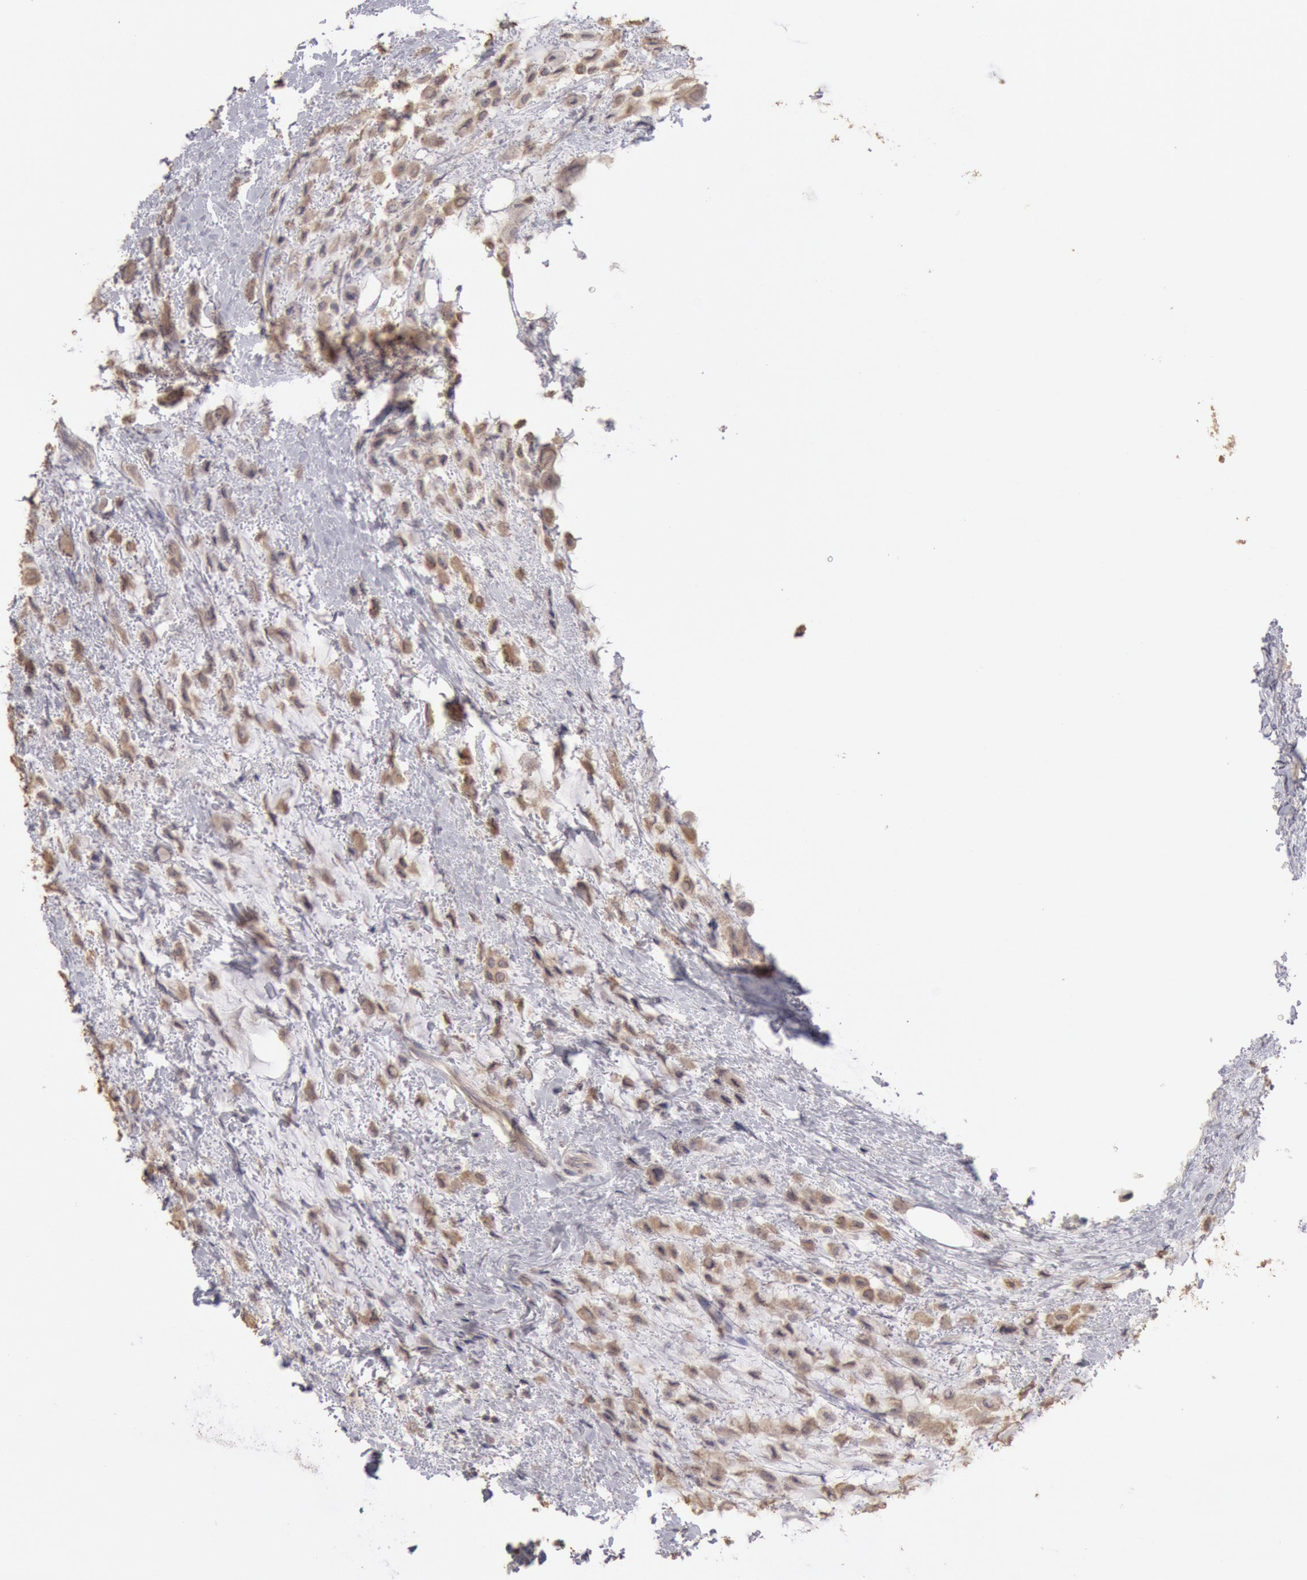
{"staining": {"intensity": "weak", "quantity": ">75%", "location": "cytoplasmic/membranous"}, "tissue": "breast cancer", "cell_type": "Tumor cells", "image_type": "cancer", "snomed": [{"axis": "morphology", "description": "Lobular carcinoma"}, {"axis": "topography", "description": "Breast"}], "caption": "Weak cytoplasmic/membranous staining for a protein is seen in approximately >75% of tumor cells of breast cancer using immunohistochemistry (IHC).", "gene": "ZFP36L1", "patient": {"sex": "female", "age": 85}}